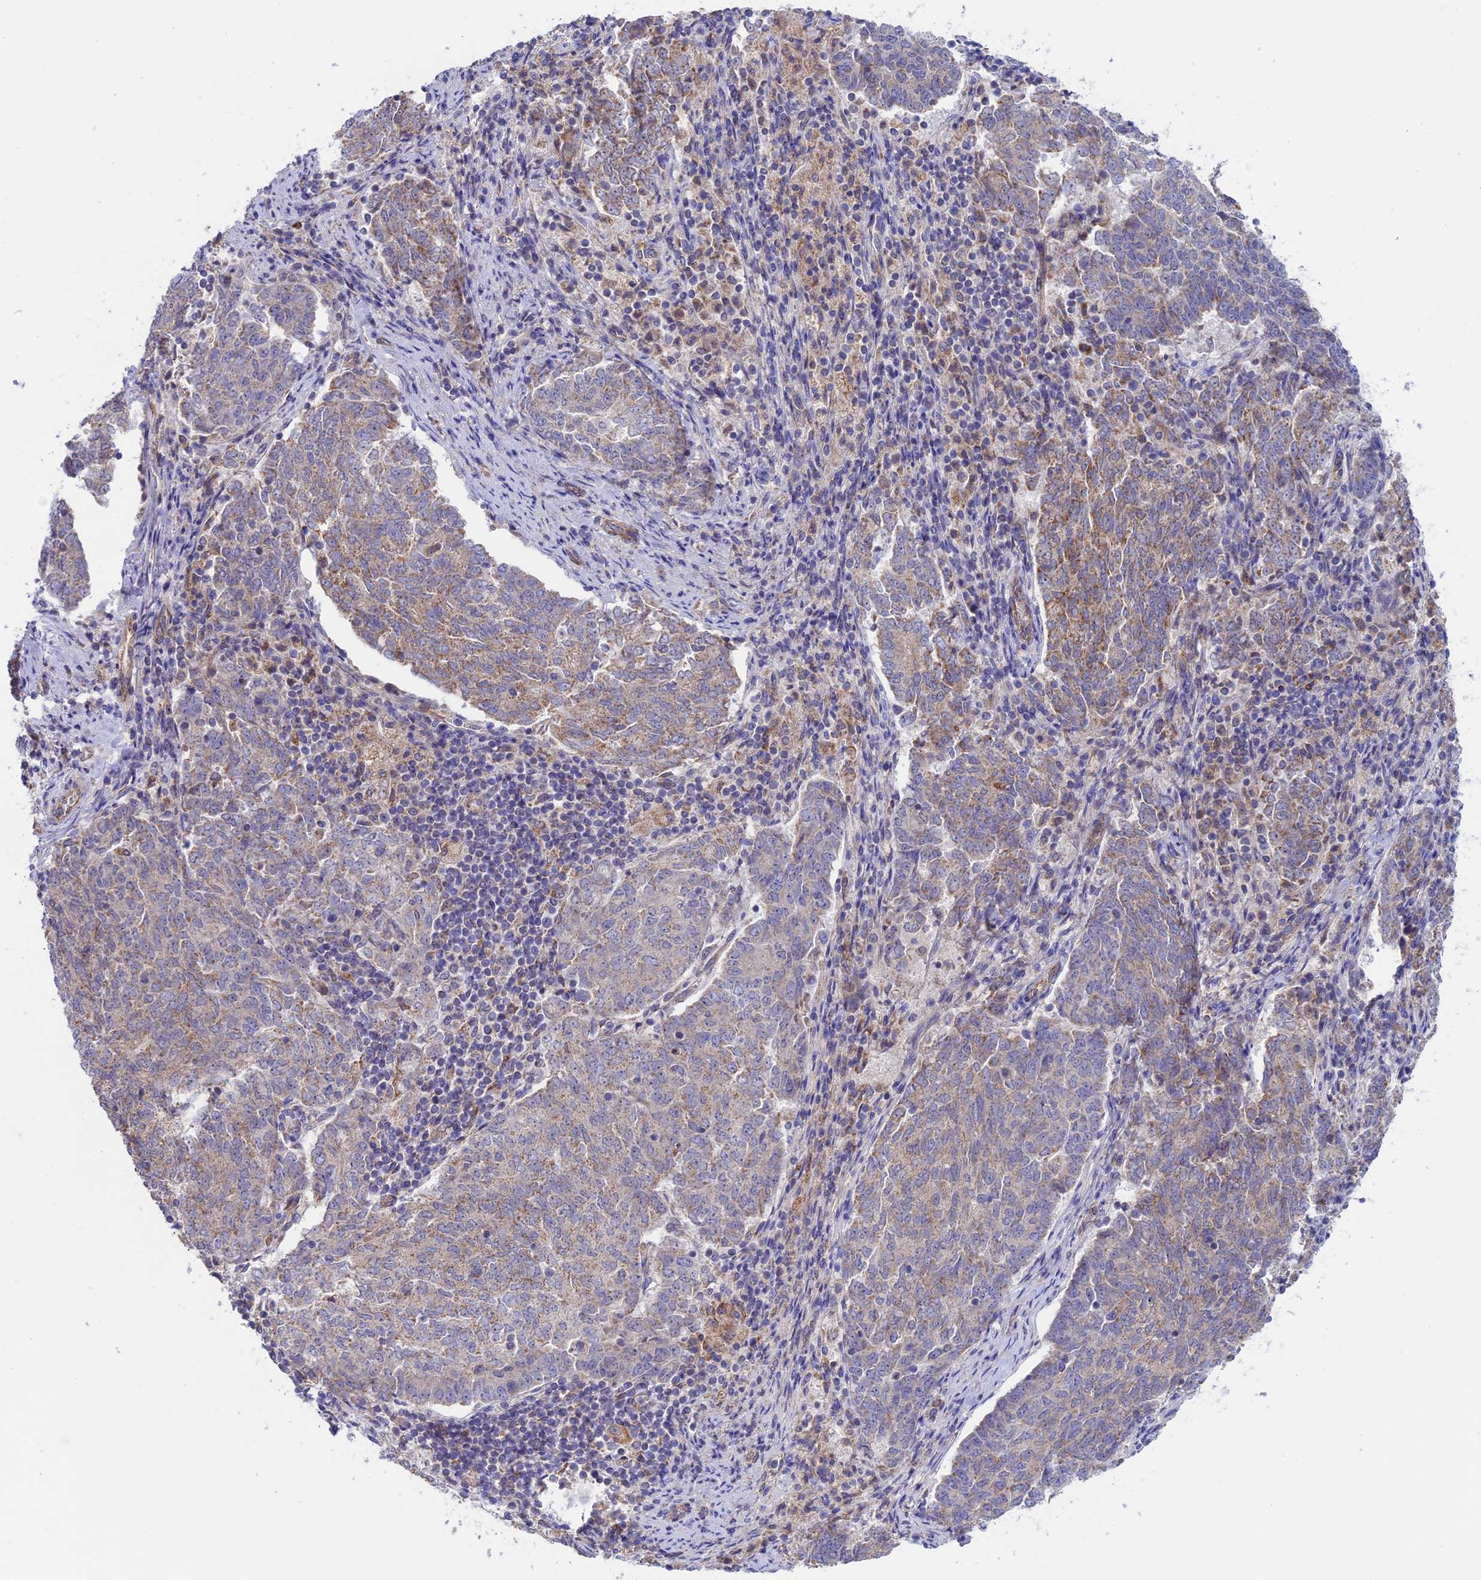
{"staining": {"intensity": "weak", "quantity": ">75%", "location": "cytoplasmic/membranous"}, "tissue": "endometrial cancer", "cell_type": "Tumor cells", "image_type": "cancer", "snomed": [{"axis": "morphology", "description": "Adenocarcinoma, NOS"}, {"axis": "topography", "description": "Endometrium"}], "caption": "Endometrial cancer stained for a protein (brown) shows weak cytoplasmic/membranous positive expression in about >75% of tumor cells.", "gene": "ETFDH", "patient": {"sex": "female", "age": 80}}